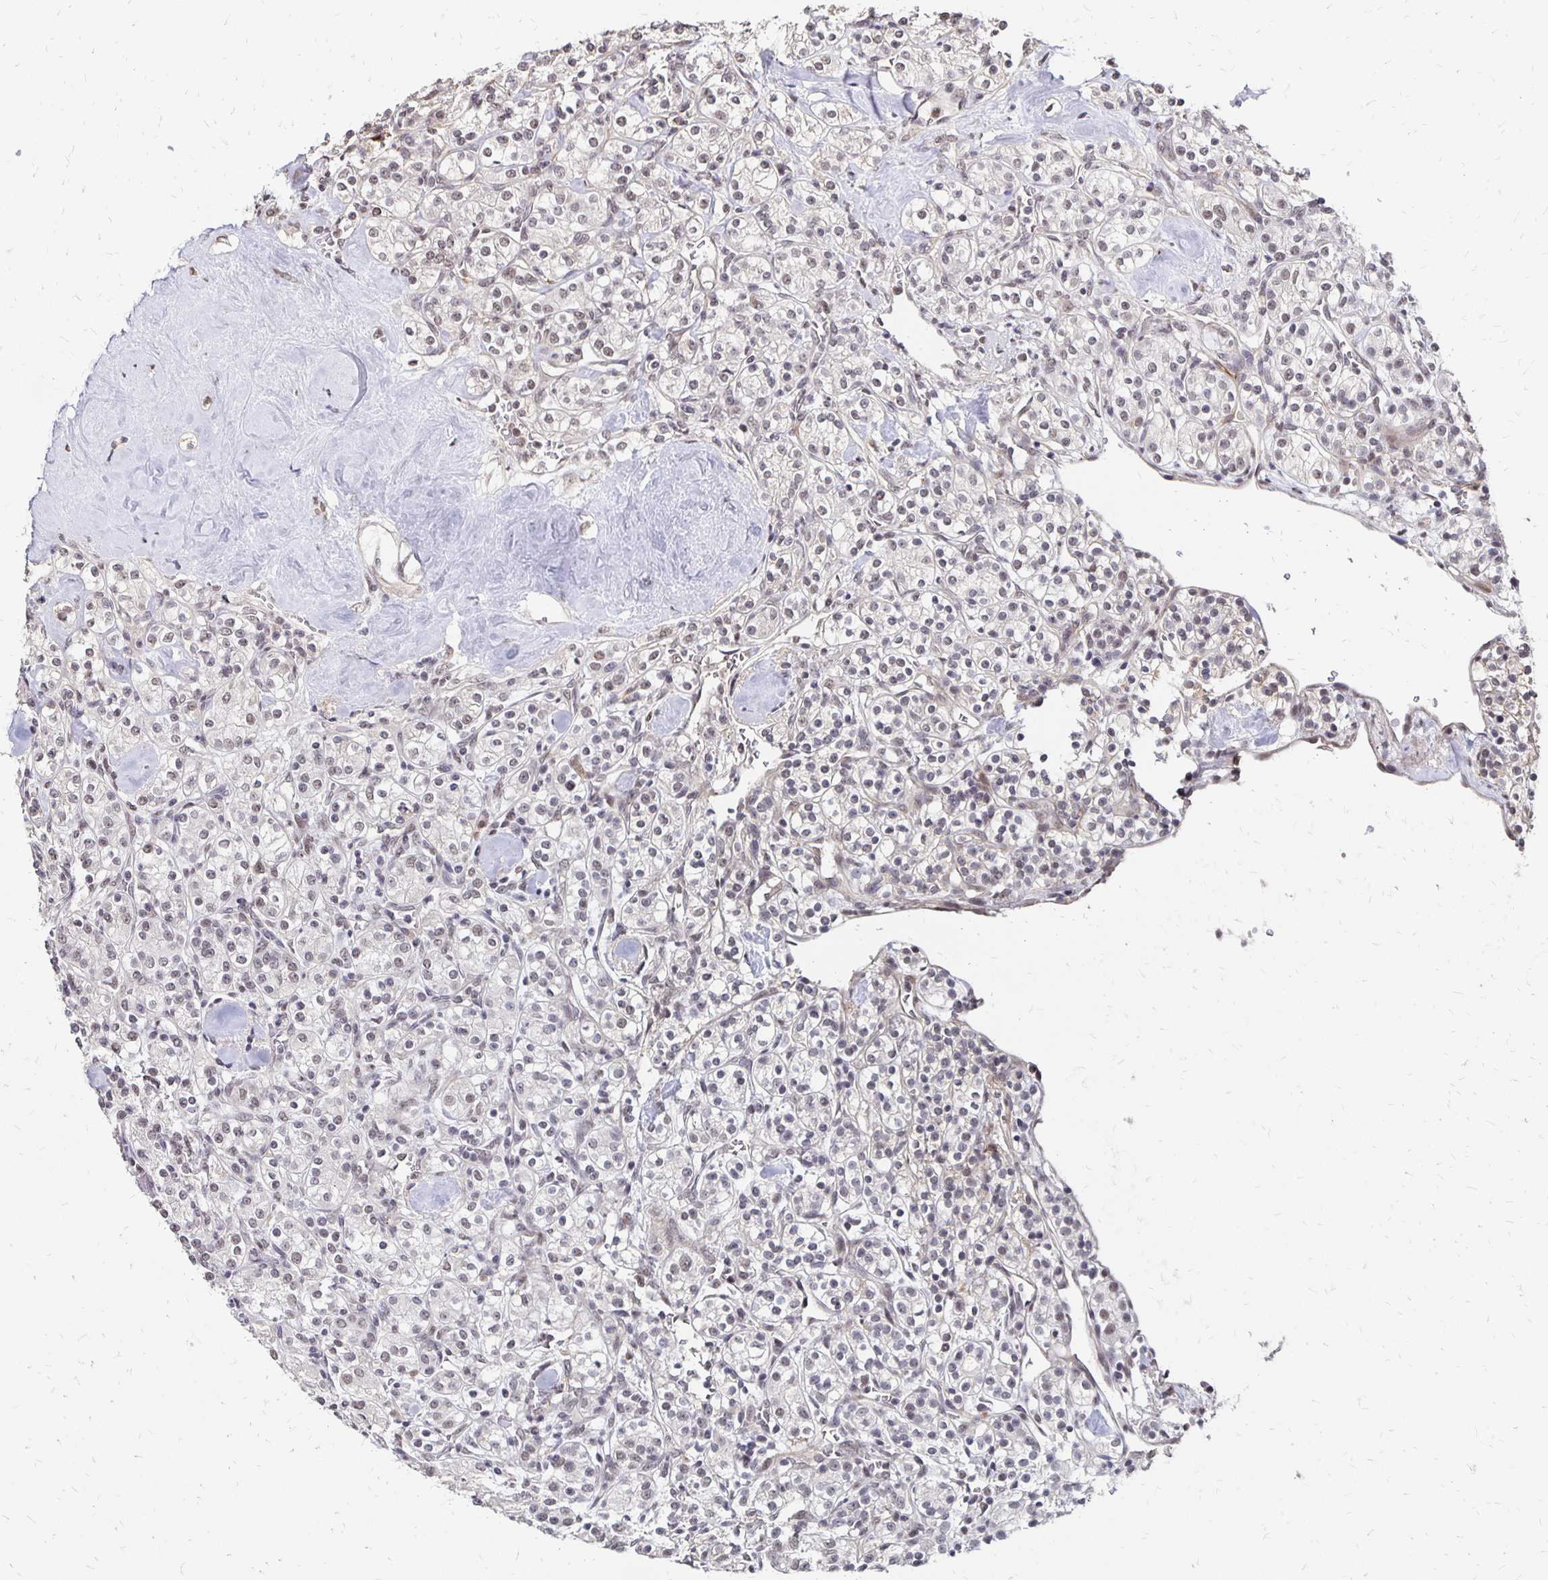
{"staining": {"intensity": "negative", "quantity": "none", "location": "none"}, "tissue": "renal cancer", "cell_type": "Tumor cells", "image_type": "cancer", "snomed": [{"axis": "morphology", "description": "Adenocarcinoma, NOS"}, {"axis": "topography", "description": "Kidney"}], "caption": "Micrograph shows no significant protein positivity in tumor cells of renal cancer.", "gene": "CLASRP", "patient": {"sex": "male", "age": 77}}